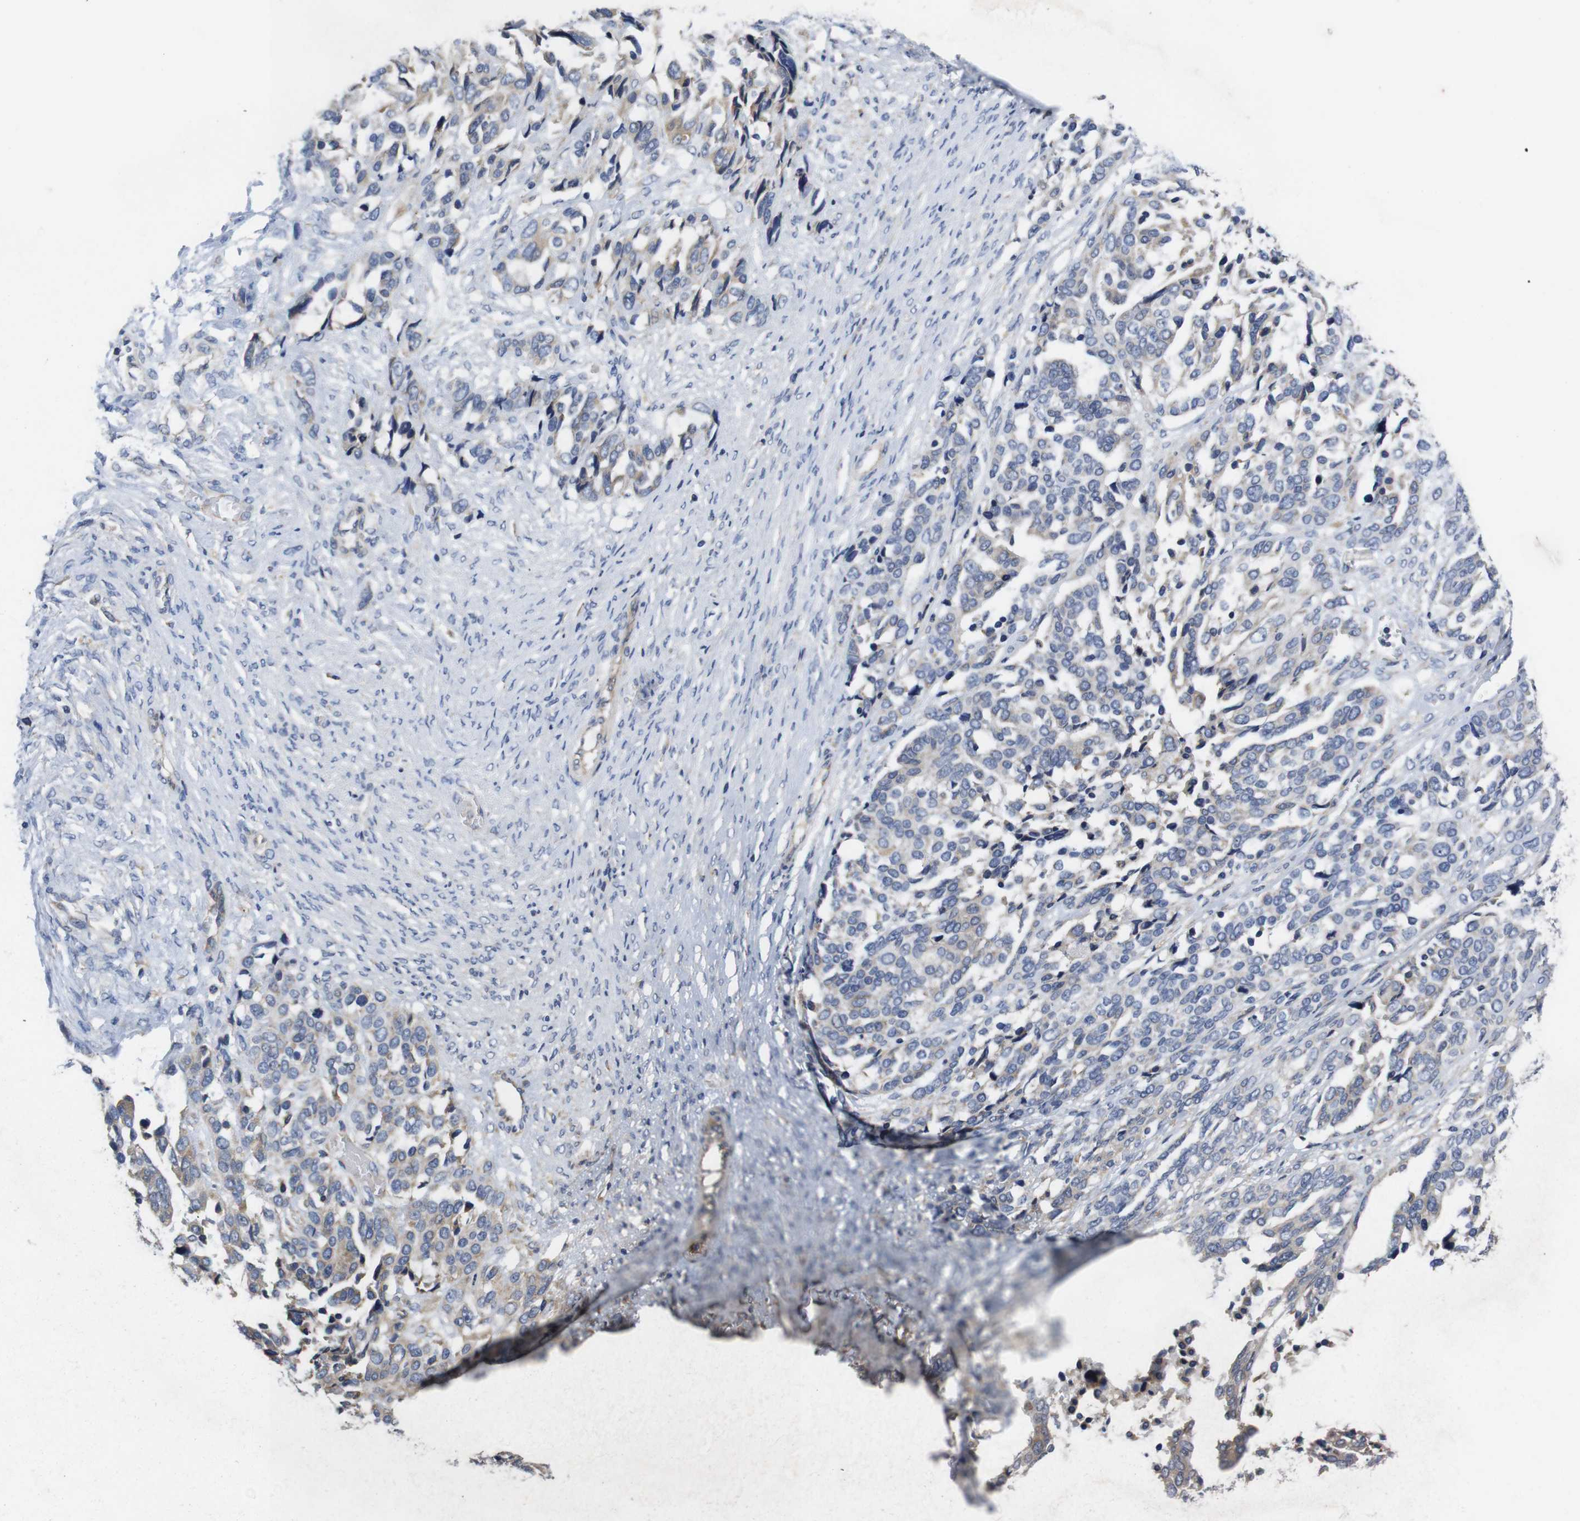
{"staining": {"intensity": "weak", "quantity": "<25%", "location": "cytoplasmic/membranous"}, "tissue": "ovarian cancer", "cell_type": "Tumor cells", "image_type": "cancer", "snomed": [{"axis": "morphology", "description": "Cystadenocarcinoma, serous, NOS"}, {"axis": "topography", "description": "Ovary"}], "caption": "This histopathology image is of ovarian cancer (serous cystadenocarcinoma) stained with immunohistochemistry (IHC) to label a protein in brown with the nuclei are counter-stained blue. There is no staining in tumor cells.", "gene": "MARCHF7", "patient": {"sex": "female", "age": 44}}